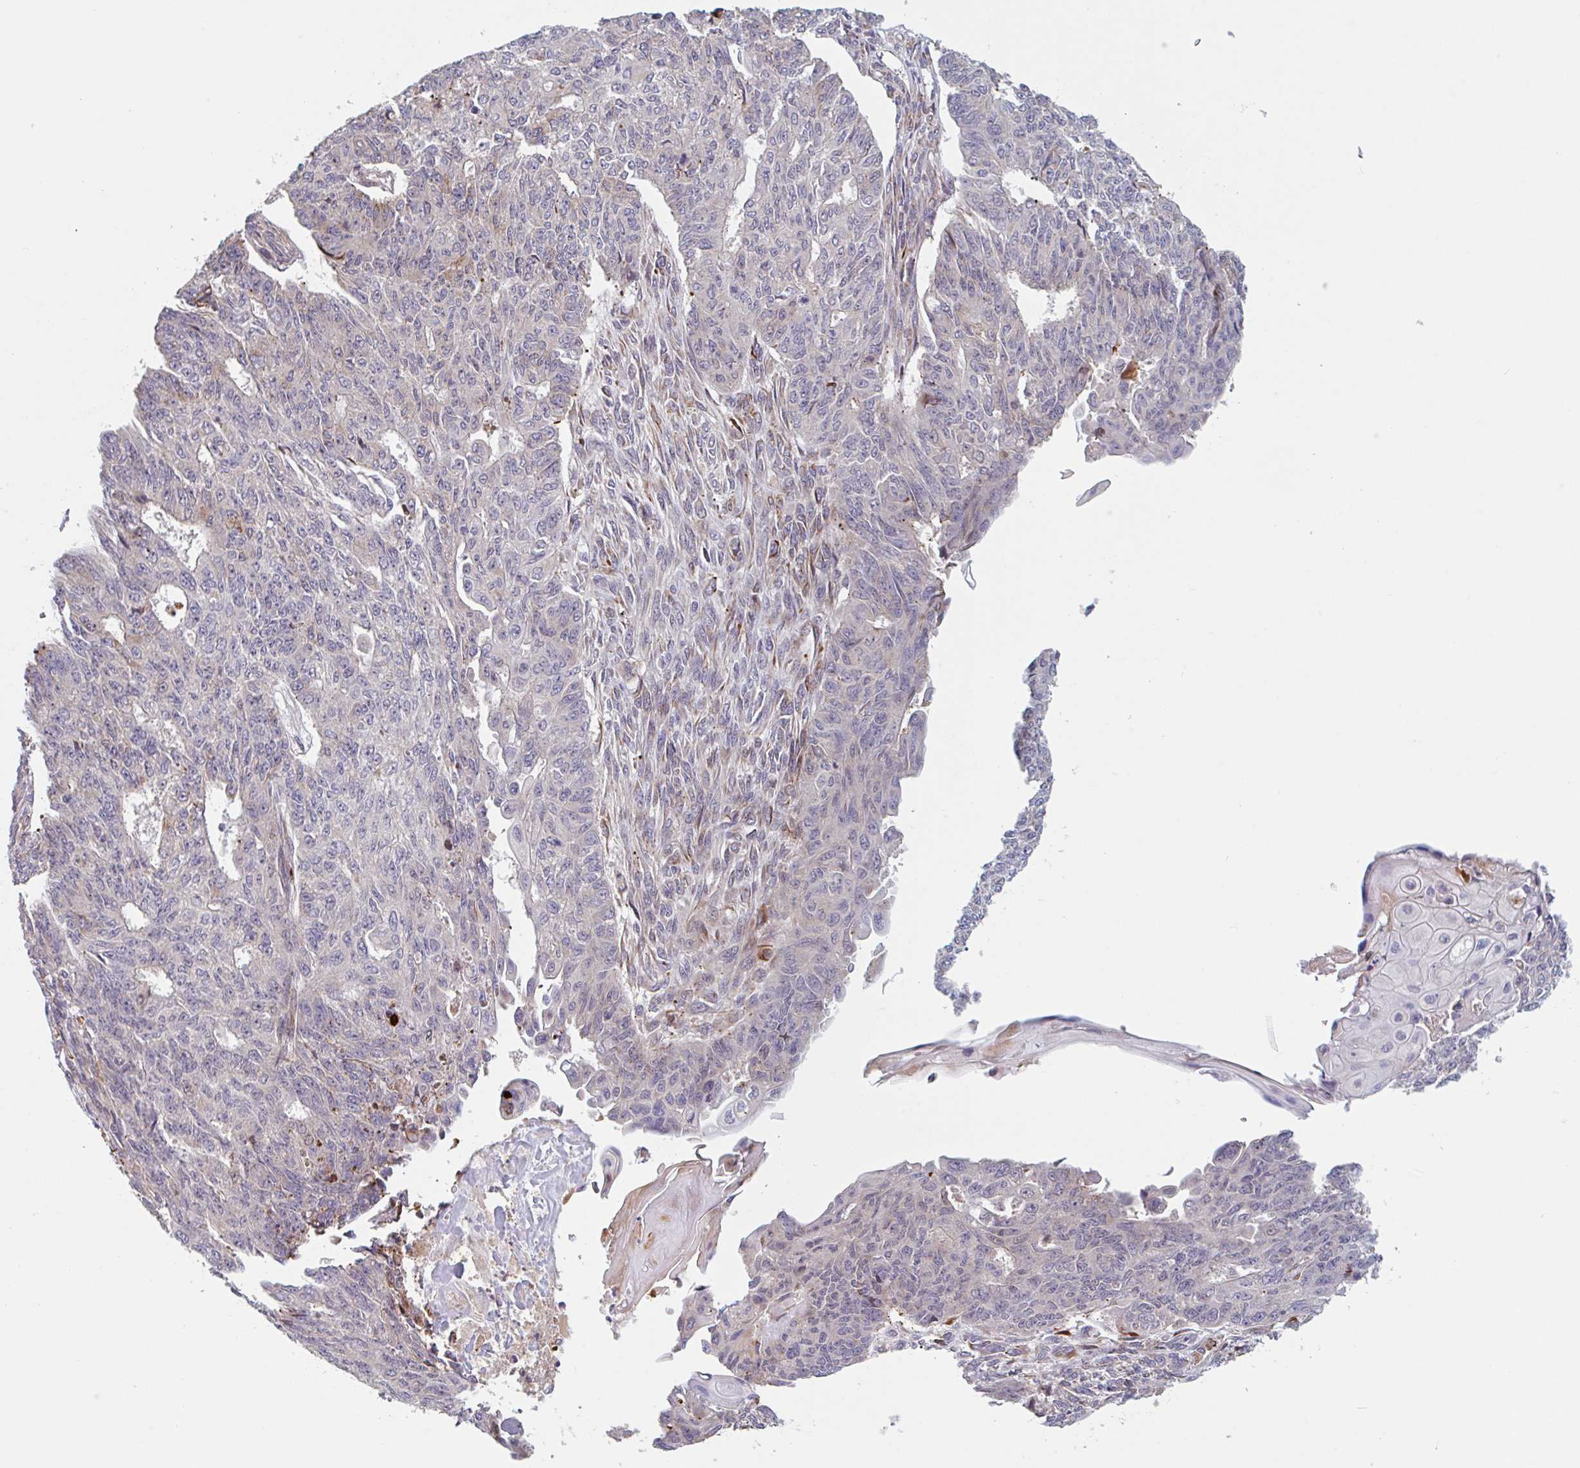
{"staining": {"intensity": "weak", "quantity": "<25%", "location": "cytoplasmic/membranous"}, "tissue": "endometrial cancer", "cell_type": "Tumor cells", "image_type": "cancer", "snomed": [{"axis": "morphology", "description": "Adenocarcinoma, NOS"}, {"axis": "topography", "description": "Endometrium"}], "caption": "Immunohistochemistry (IHC) micrograph of human endometrial cancer (adenocarcinoma) stained for a protein (brown), which exhibits no expression in tumor cells.", "gene": "NUB1", "patient": {"sex": "female", "age": 32}}